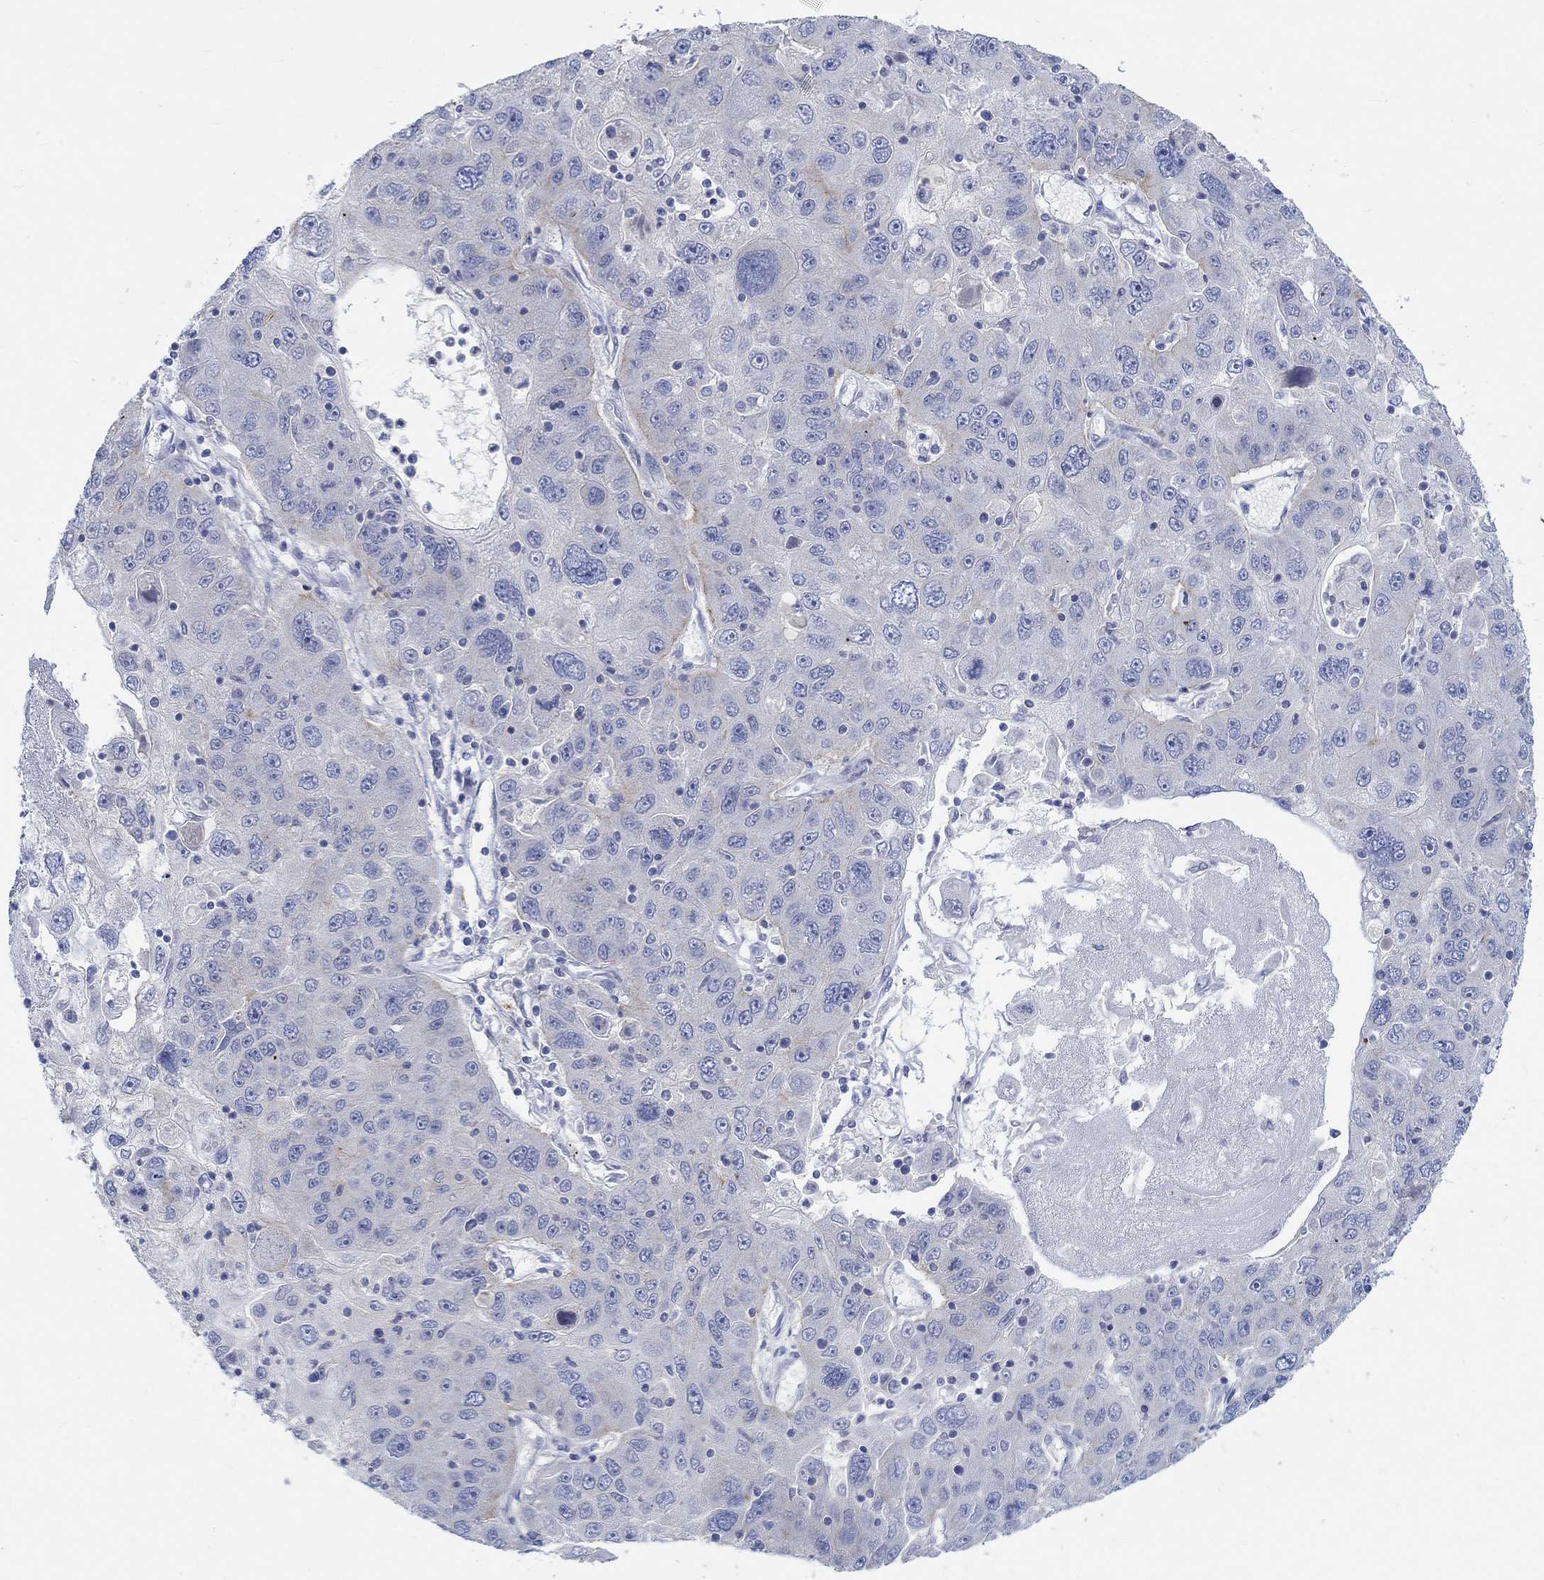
{"staining": {"intensity": "negative", "quantity": "none", "location": "none"}, "tissue": "stomach cancer", "cell_type": "Tumor cells", "image_type": "cancer", "snomed": [{"axis": "morphology", "description": "Adenocarcinoma, NOS"}, {"axis": "topography", "description": "Stomach"}], "caption": "Immunohistochemistry image of neoplastic tissue: human stomach cancer stained with DAB shows no significant protein staining in tumor cells.", "gene": "NAV3", "patient": {"sex": "male", "age": 56}}